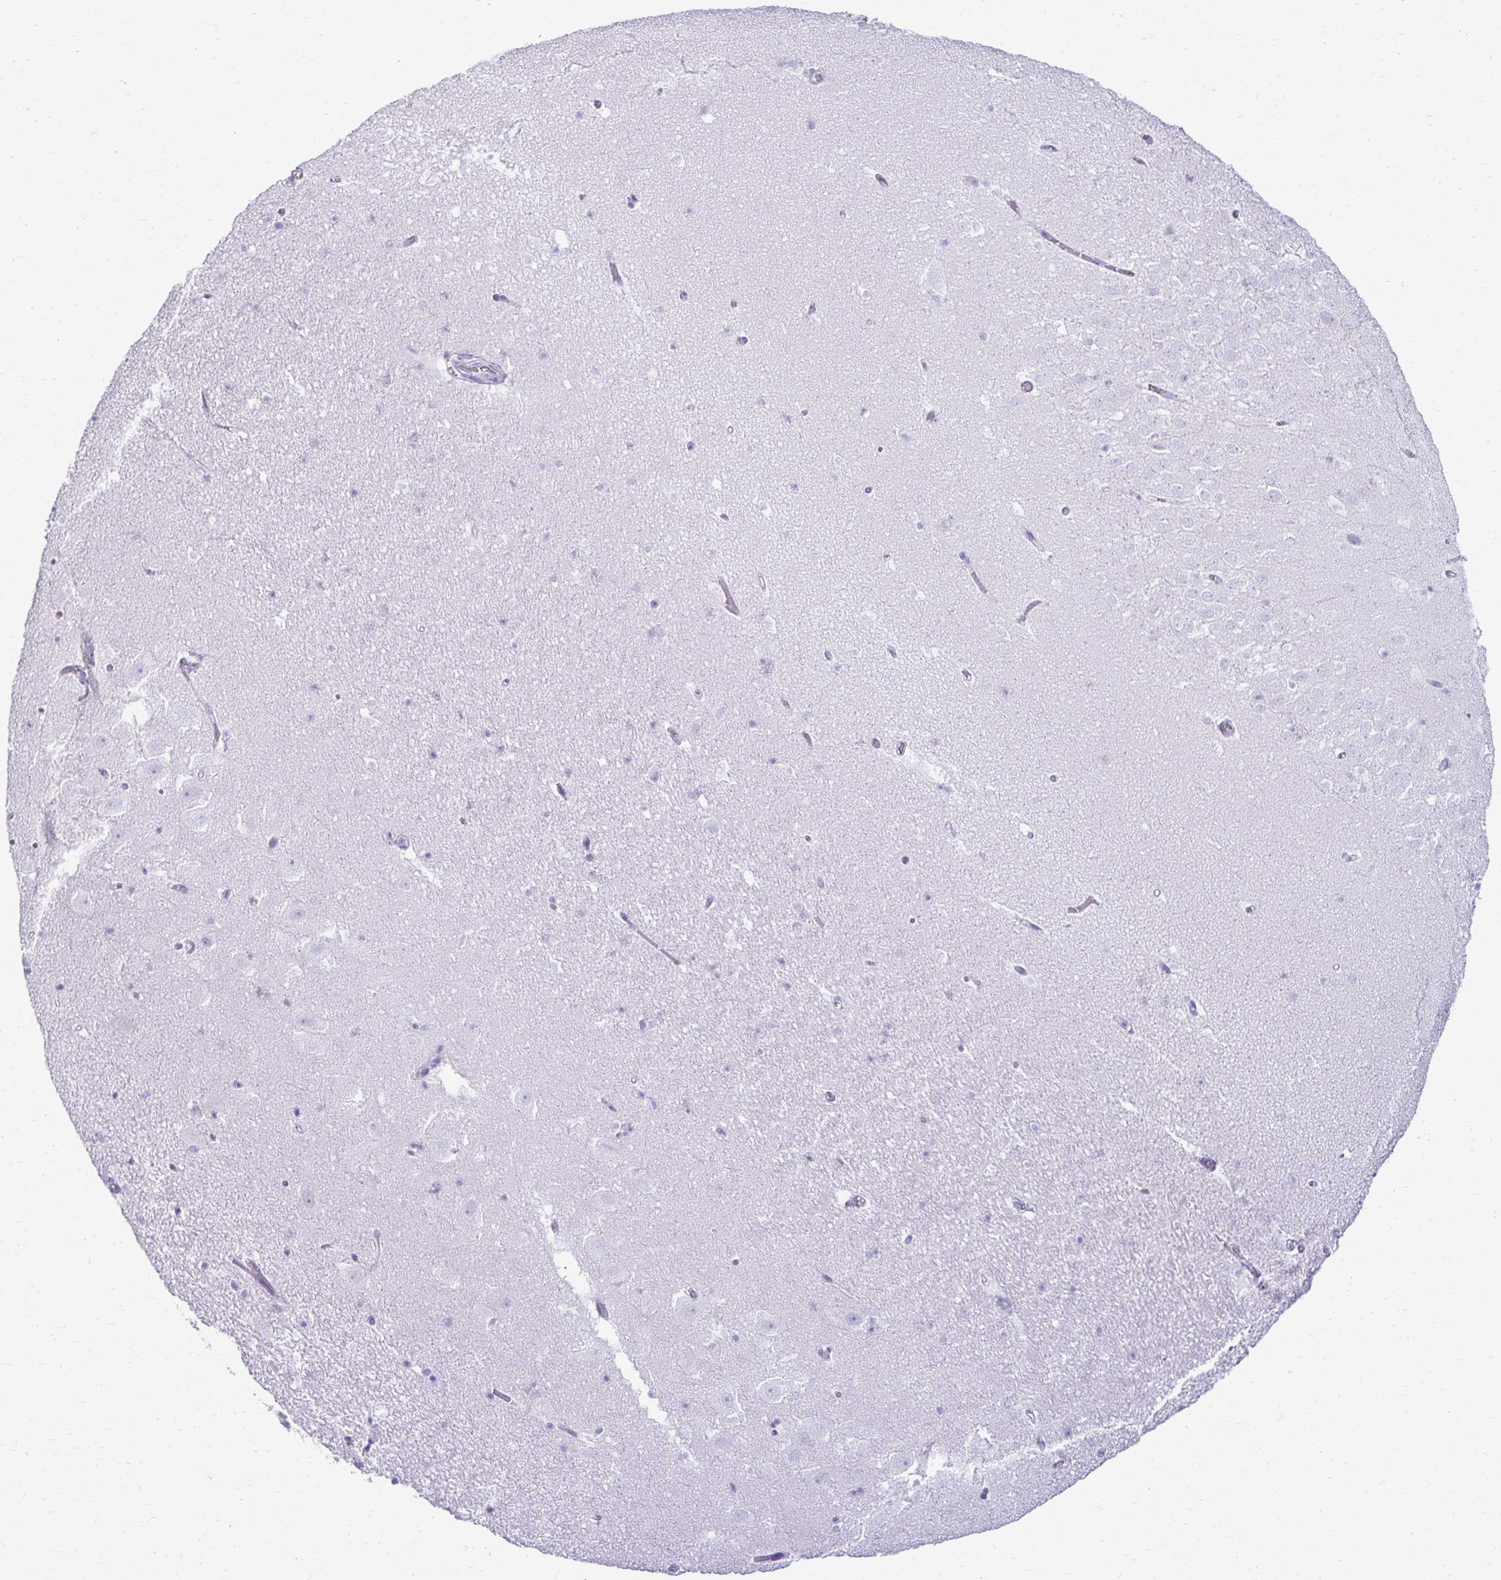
{"staining": {"intensity": "negative", "quantity": "none", "location": "none"}, "tissue": "hippocampus", "cell_type": "Glial cells", "image_type": "normal", "snomed": [{"axis": "morphology", "description": "Normal tissue, NOS"}, {"axis": "topography", "description": "Hippocampus"}], "caption": "Immunohistochemistry of normal human hippocampus displays no staining in glial cells.", "gene": "ATP4B", "patient": {"sex": "female", "age": 42}}